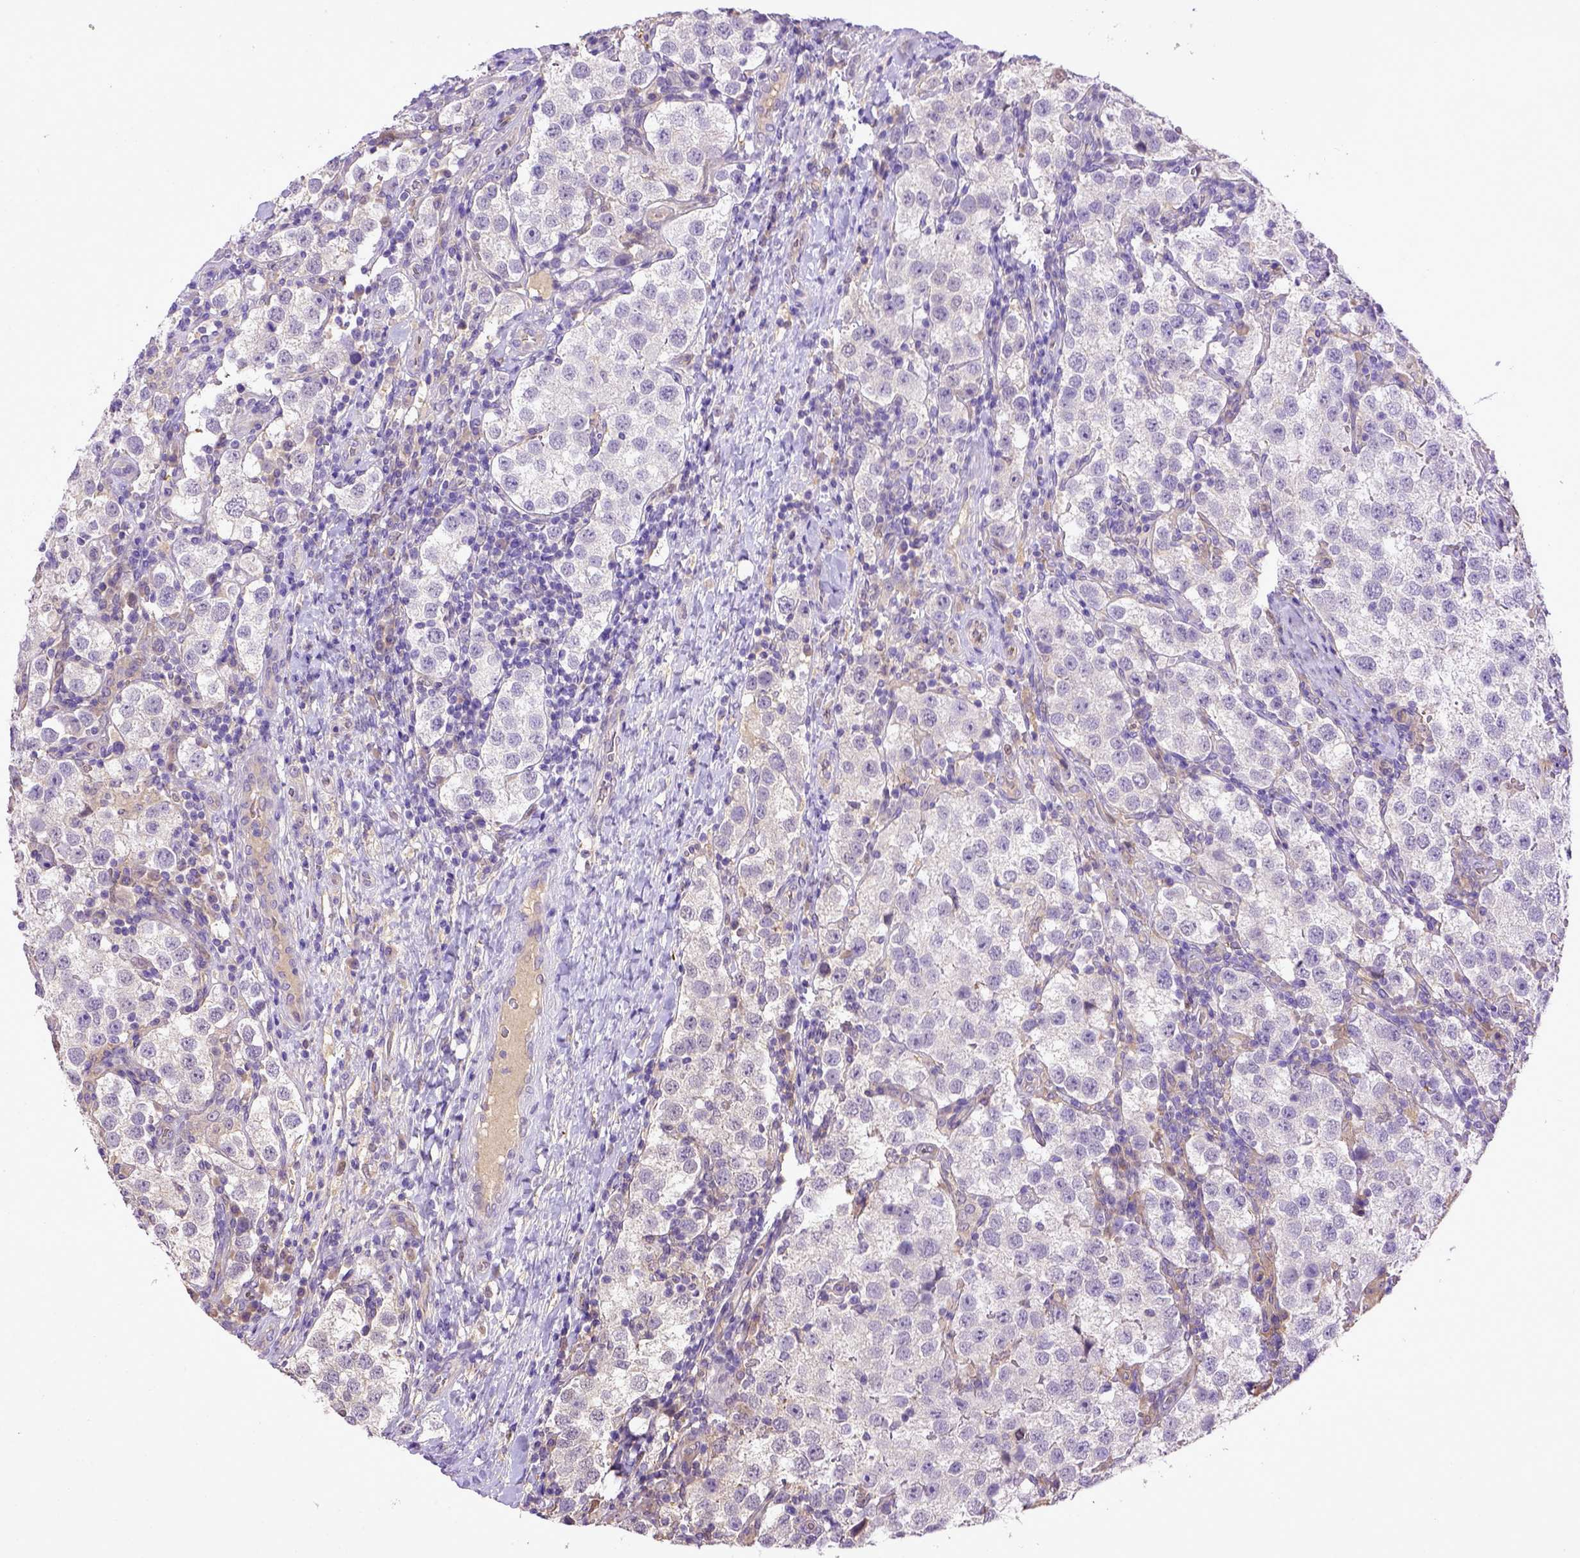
{"staining": {"intensity": "negative", "quantity": "none", "location": "none"}, "tissue": "testis cancer", "cell_type": "Tumor cells", "image_type": "cancer", "snomed": [{"axis": "morphology", "description": "Seminoma, NOS"}, {"axis": "topography", "description": "Testis"}], "caption": "DAB (3,3'-diaminobenzidine) immunohistochemical staining of human testis cancer demonstrates no significant expression in tumor cells.", "gene": "DEPDC1B", "patient": {"sex": "male", "age": 37}}